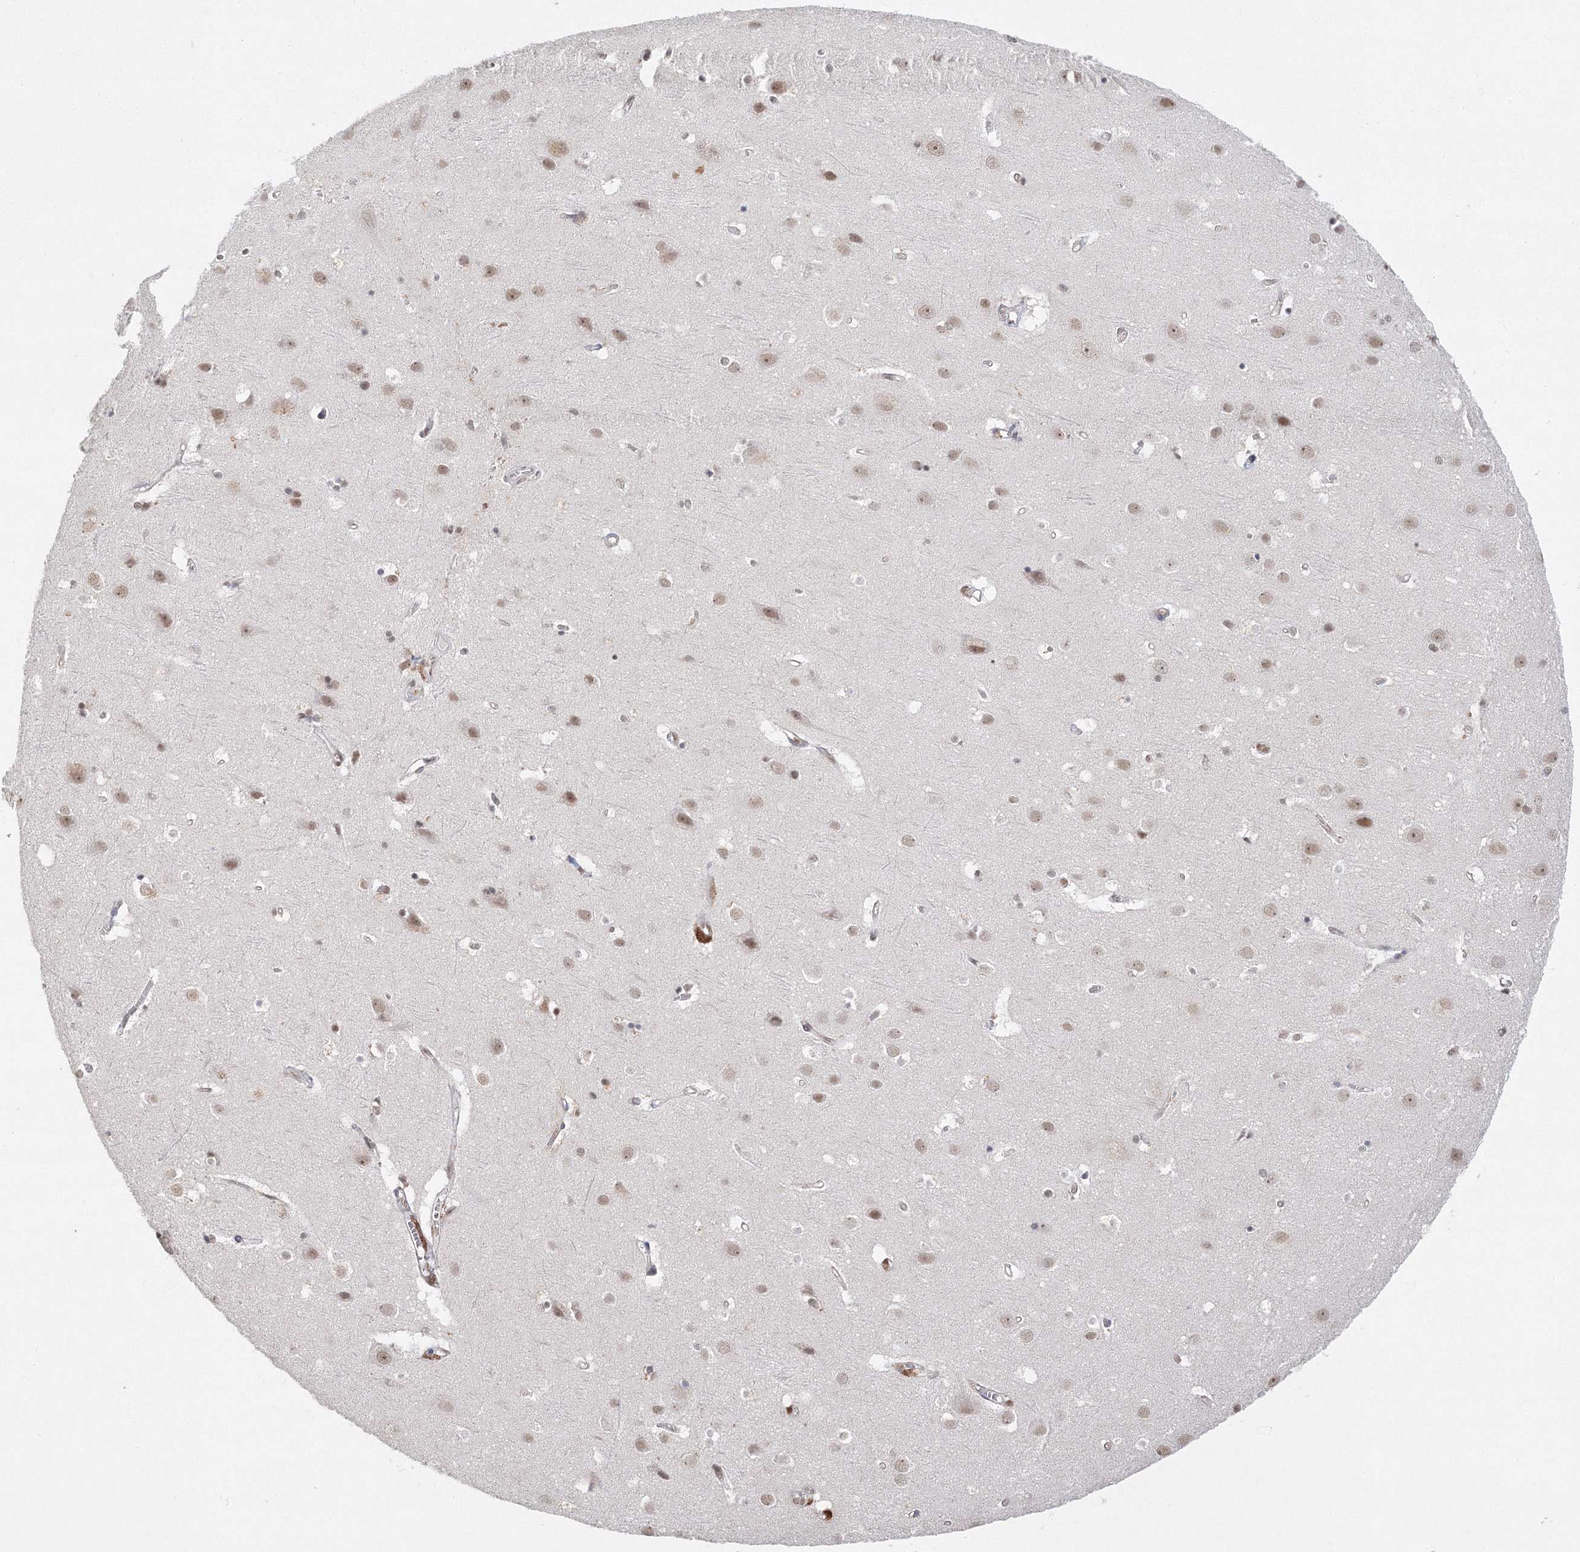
{"staining": {"intensity": "moderate", "quantity": "25%-75%", "location": "nuclear"}, "tissue": "cerebral cortex", "cell_type": "Endothelial cells", "image_type": "normal", "snomed": [{"axis": "morphology", "description": "Normal tissue, NOS"}, {"axis": "topography", "description": "Cerebral cortex"}], "caption": "This micrograph shows normal cerebral cortex stained with IHC to label a protein in brown. The nuclear of endothelial cells show moderate positivity for the protein. Nuclei are counter-stained blue.", "gene": "IWS1", "patient": {"sex": "male", "age": 54}}